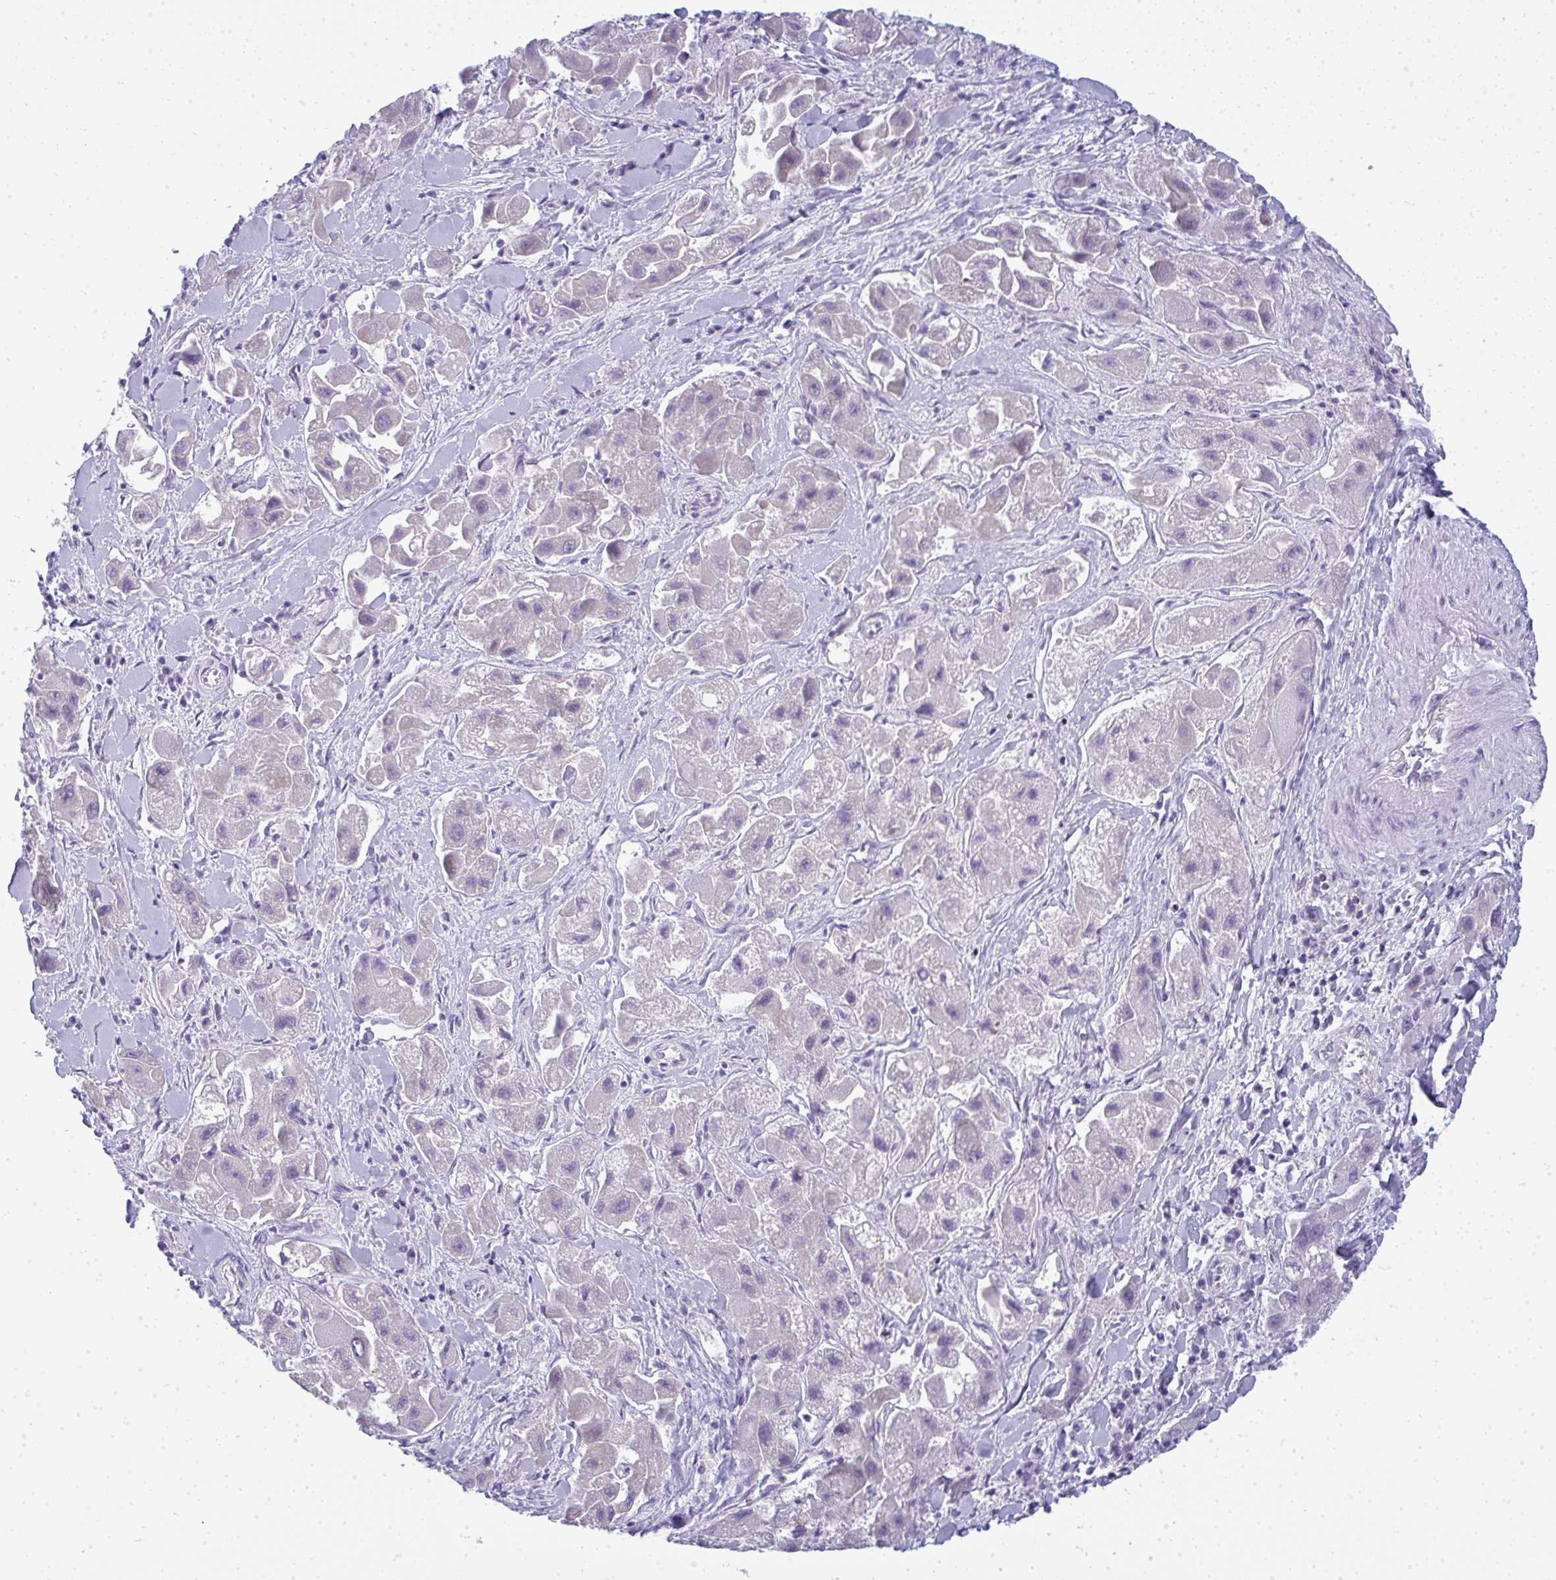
{"staining": {"intensity": "negative", "quantity": "none", "location": "none"}, "tissue": "liver cancer", "cell_type": "Tumor cells", "image_type": "cancer", "snomed": [{"axis": "morphology", "description": "Carcinoma, Hepatocellular, NOS"}, {"axis": "topography", "description": "Liver"}], "caption": "Liver cancer was stained to show a protein in brown. There is no significant expression in tumor cells. Brightfield microscopy of immunohistochemistry stained with DAB (brown) and hematoxylin (blue), captured at high magnification.", "gene": "VPS4B", "patient": {"sex": "male", "age": 24}}